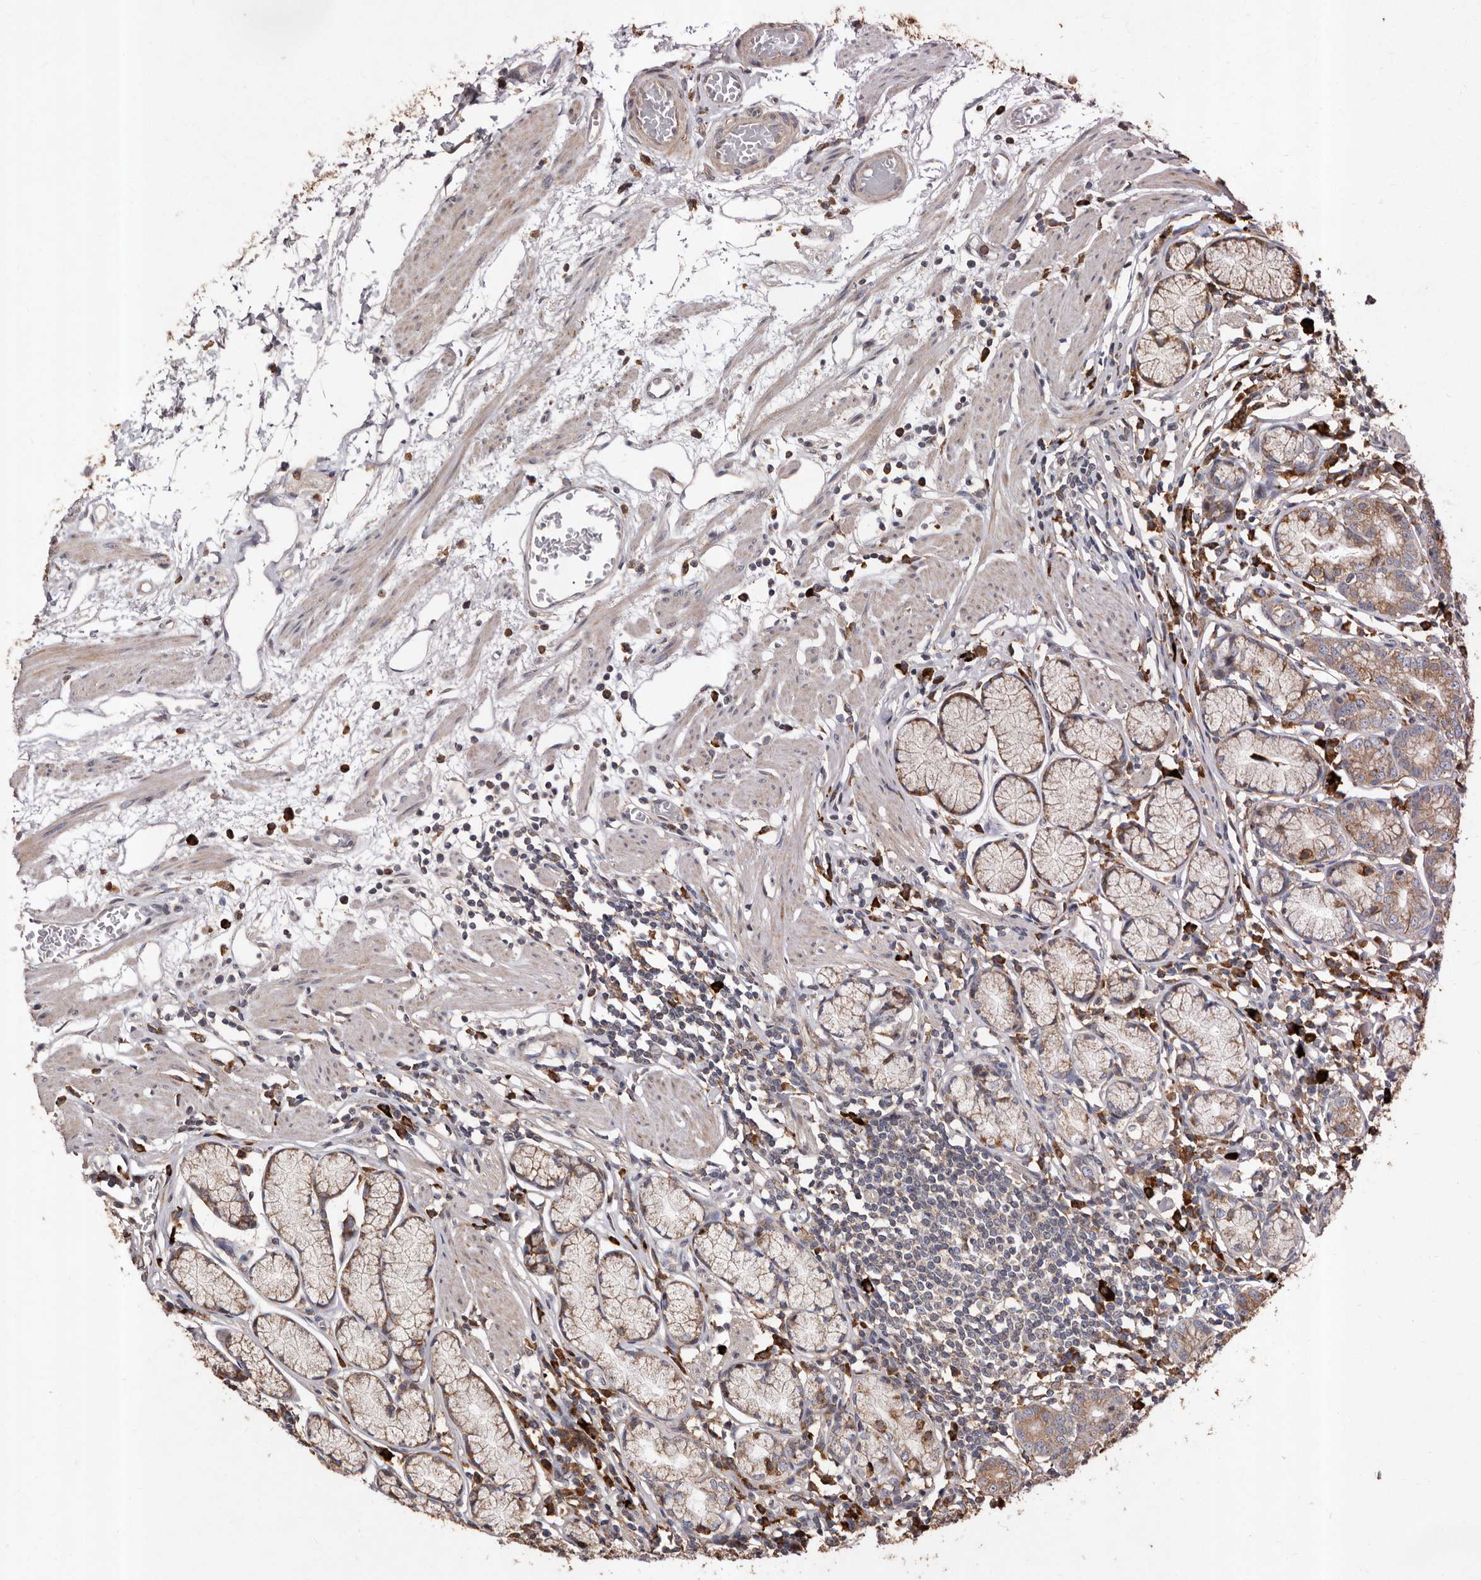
{"staining": {"intensity": "moderate", "quantity": ">75%", "location": "cytoplasmic/membranous"}, "tissue": "stomach", "cell_type": "Glandular cells", "image_type": "normal", "snomed": [{"axis": "morphology", "description": "Normal tissue, NOS"}, {"axis": "topography", "description": "Stomach"}], "caption": "Protein expression analysis of normal stomach shows moderate cytoplasmic/membranous positivity in about >75% of glandular cells. (IHC, brightfield microscopy, high magnification).", "gene": "STEAP2", "patient": {"sex": "male", "age": 55}}